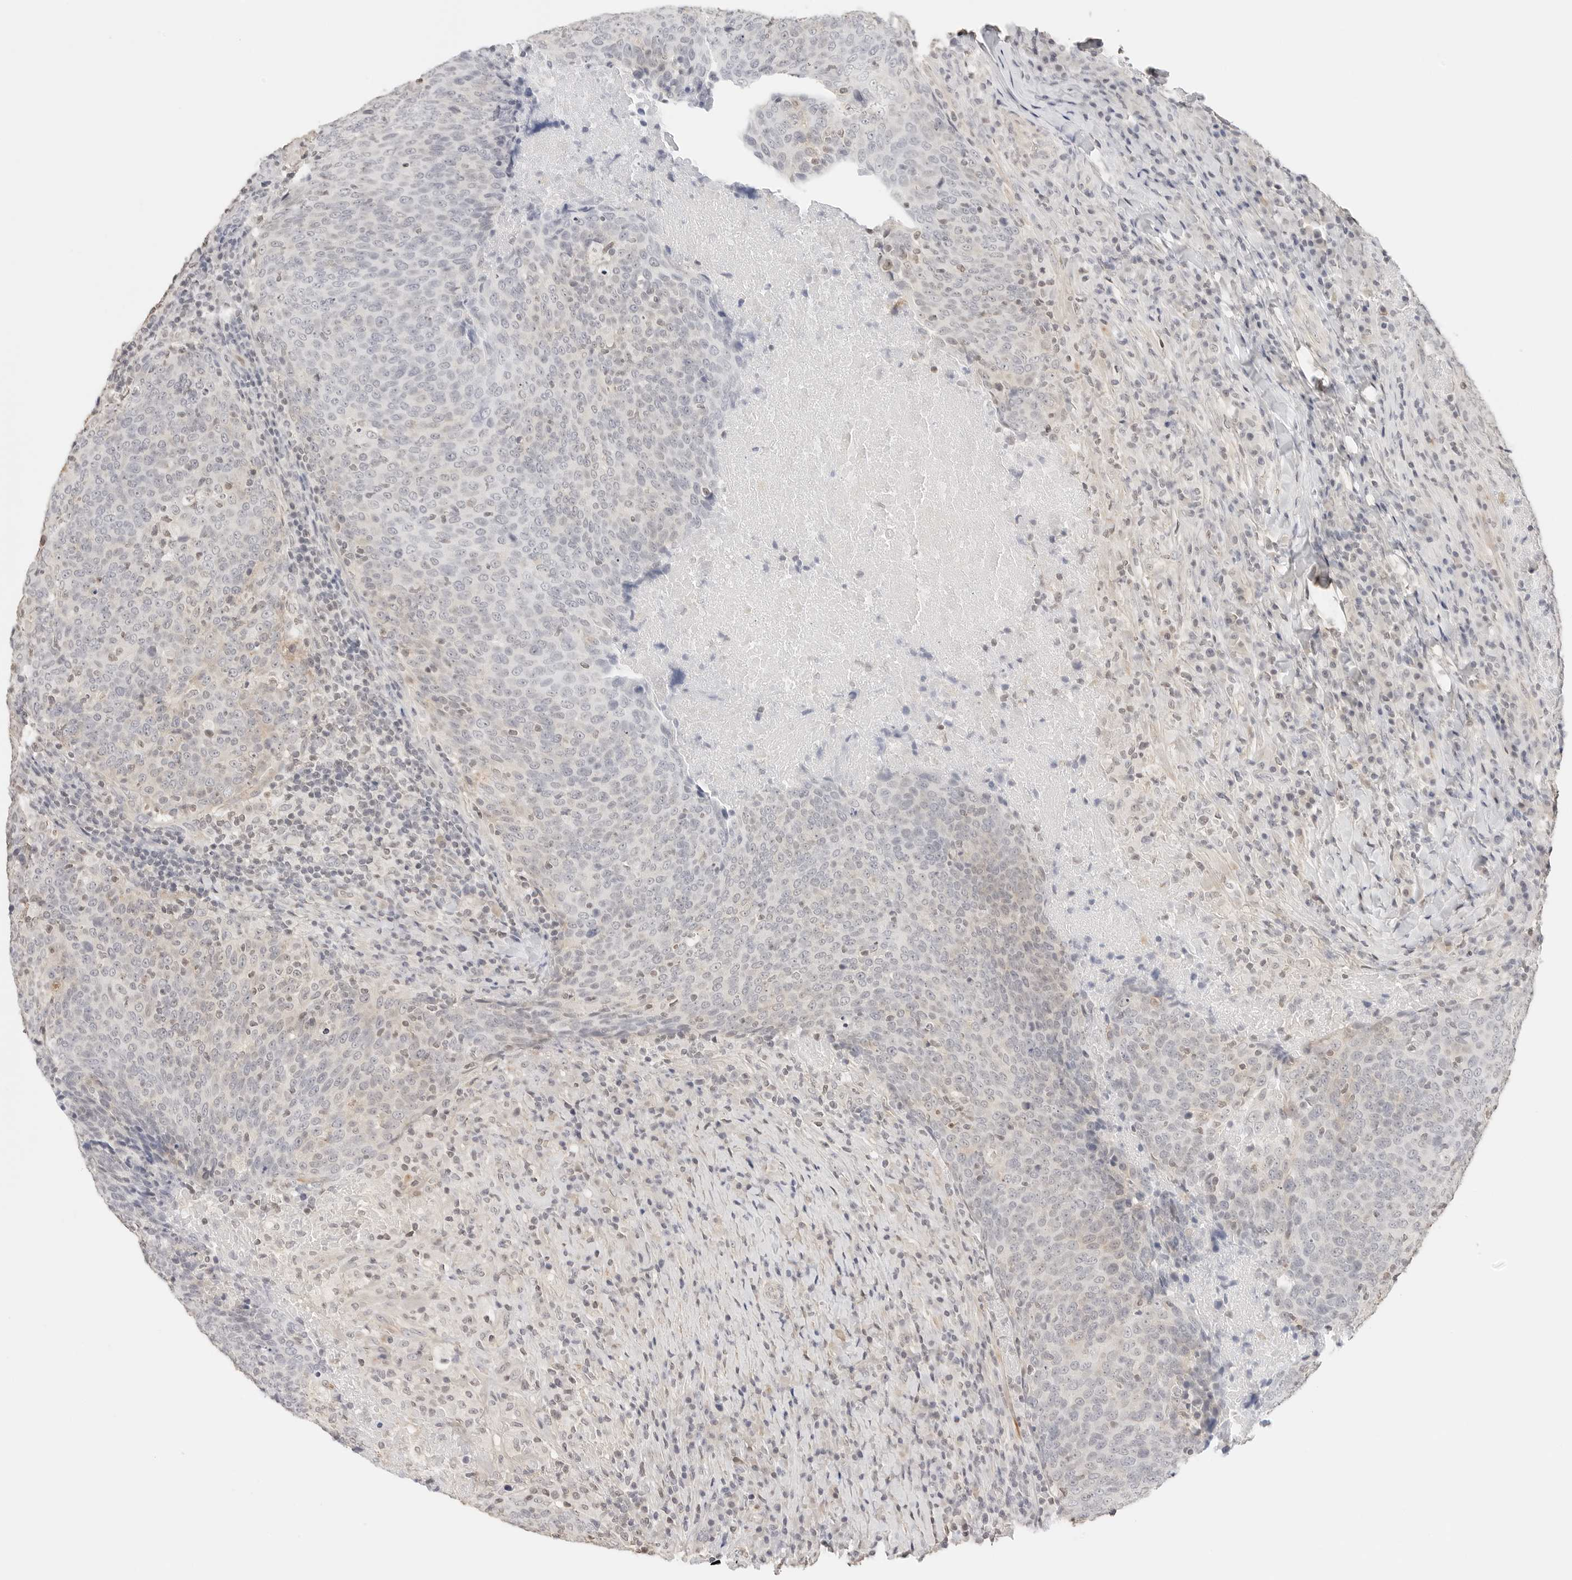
{"staining": {"intensity": "weak", "quantity": "<25%", "location": "cytoplasmic/membranous"}, "tissue": "head and neck cancer", "cell_type": "Tumor cells", "image_type": "cancer", "snomed": [{"axis": "morphology", "description": "Squamous cell carcinoma, NOS"}, {"axis": "morphology", "description": "Squamous cell carcinoma, metastatic, NOS"}, {"axis": "topography", "description": "Lymph node"}, {"axis": "topography", "description": "Head-Neck"}], "caption": "IHC of head and neck cancer demonstrates no expression in tumor cells. Brightfield microscopy of immunohistochemistry stained with DAB (3,3'-diaminobenzidine) (brown) and hematoxylin (blue), captured at high magnification.", "gene": "PCDH19", "patient": {"sex": "male", "age": 62}}